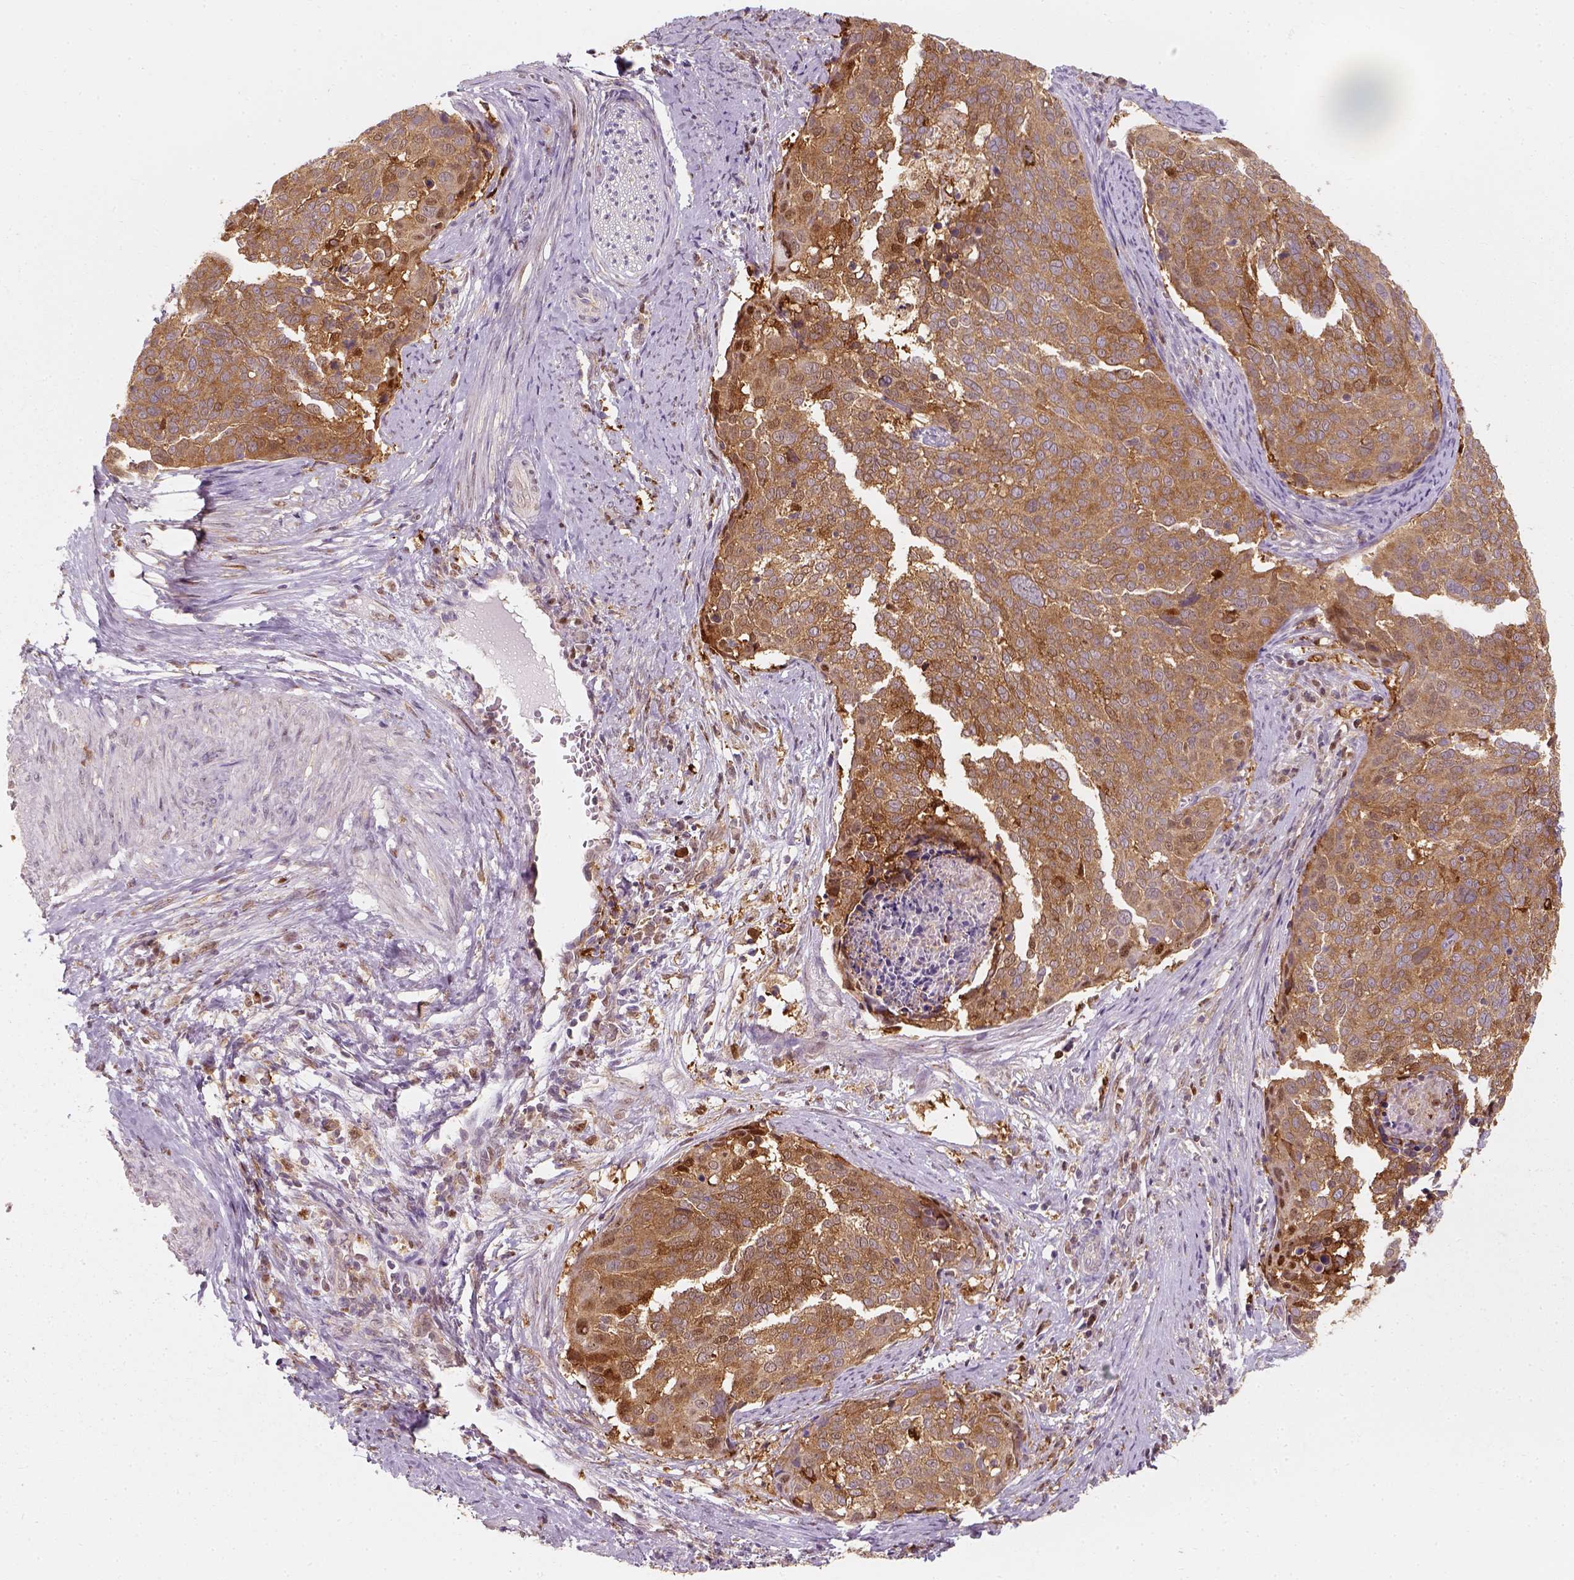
{"staining": {"intensity": "moderate", "quantity": ">75%", "location": "cytoplasmic/membranous,nuclear"}, "tissue": "cervical cancer", "cell_type": "Tumor cells", "image_type": "cancer", "snomed": [{"axis": "morphology", "description": "Squamous cell carcinoma, NOS"}, {"axis": "topography", "description": "Cervix"}], "caption": "An image of human cervical cancer (squamous cell carcinoma) stained for a protein reveals moderate cytoplasmic/membranous and nuclear brown staining in tumor cells.", "gene": "SQSTM1", "patient": {"sex": "female", "age": 39}}